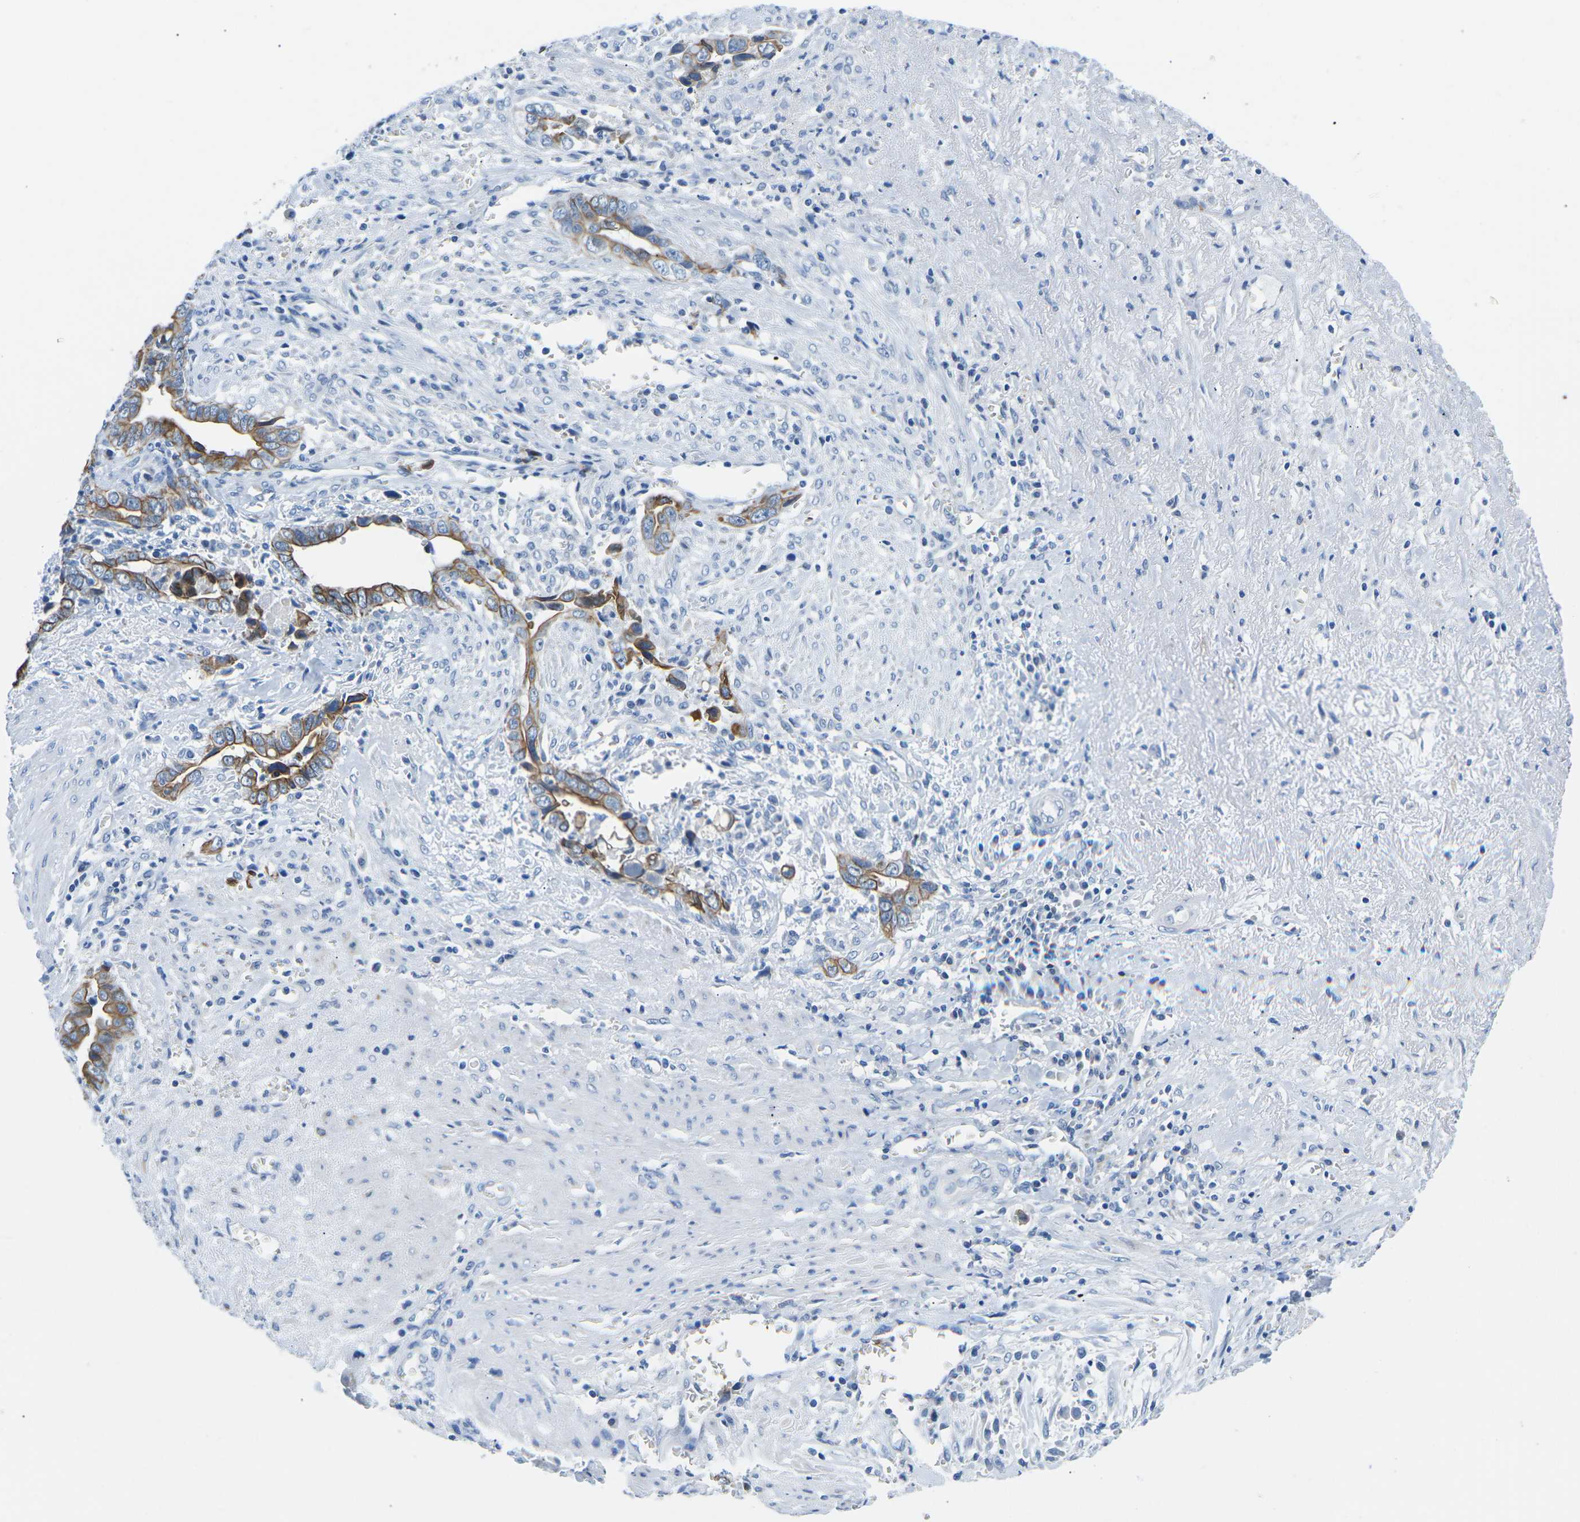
{"staining": {"intensity": "strong", "quantity": ">75%", "location": "cytoplasmic/membranous"}, "tissue": "liver cancer", "cell_type": "Tumor cells", "image_type": "cancer", "snomed": [{"axis": "morphology", "description": "Cholangiocarcinoma"}, {"axis": "topography", "description": "Liver"}], "caption": "Immunohistochemical staining of liver cancer exhibits strong cytoplasmic/membranous protein expression in approximately >75% of tumor cells.", "gene": "TM6SF1", "patient": {"sex": "female", "age": 79}}